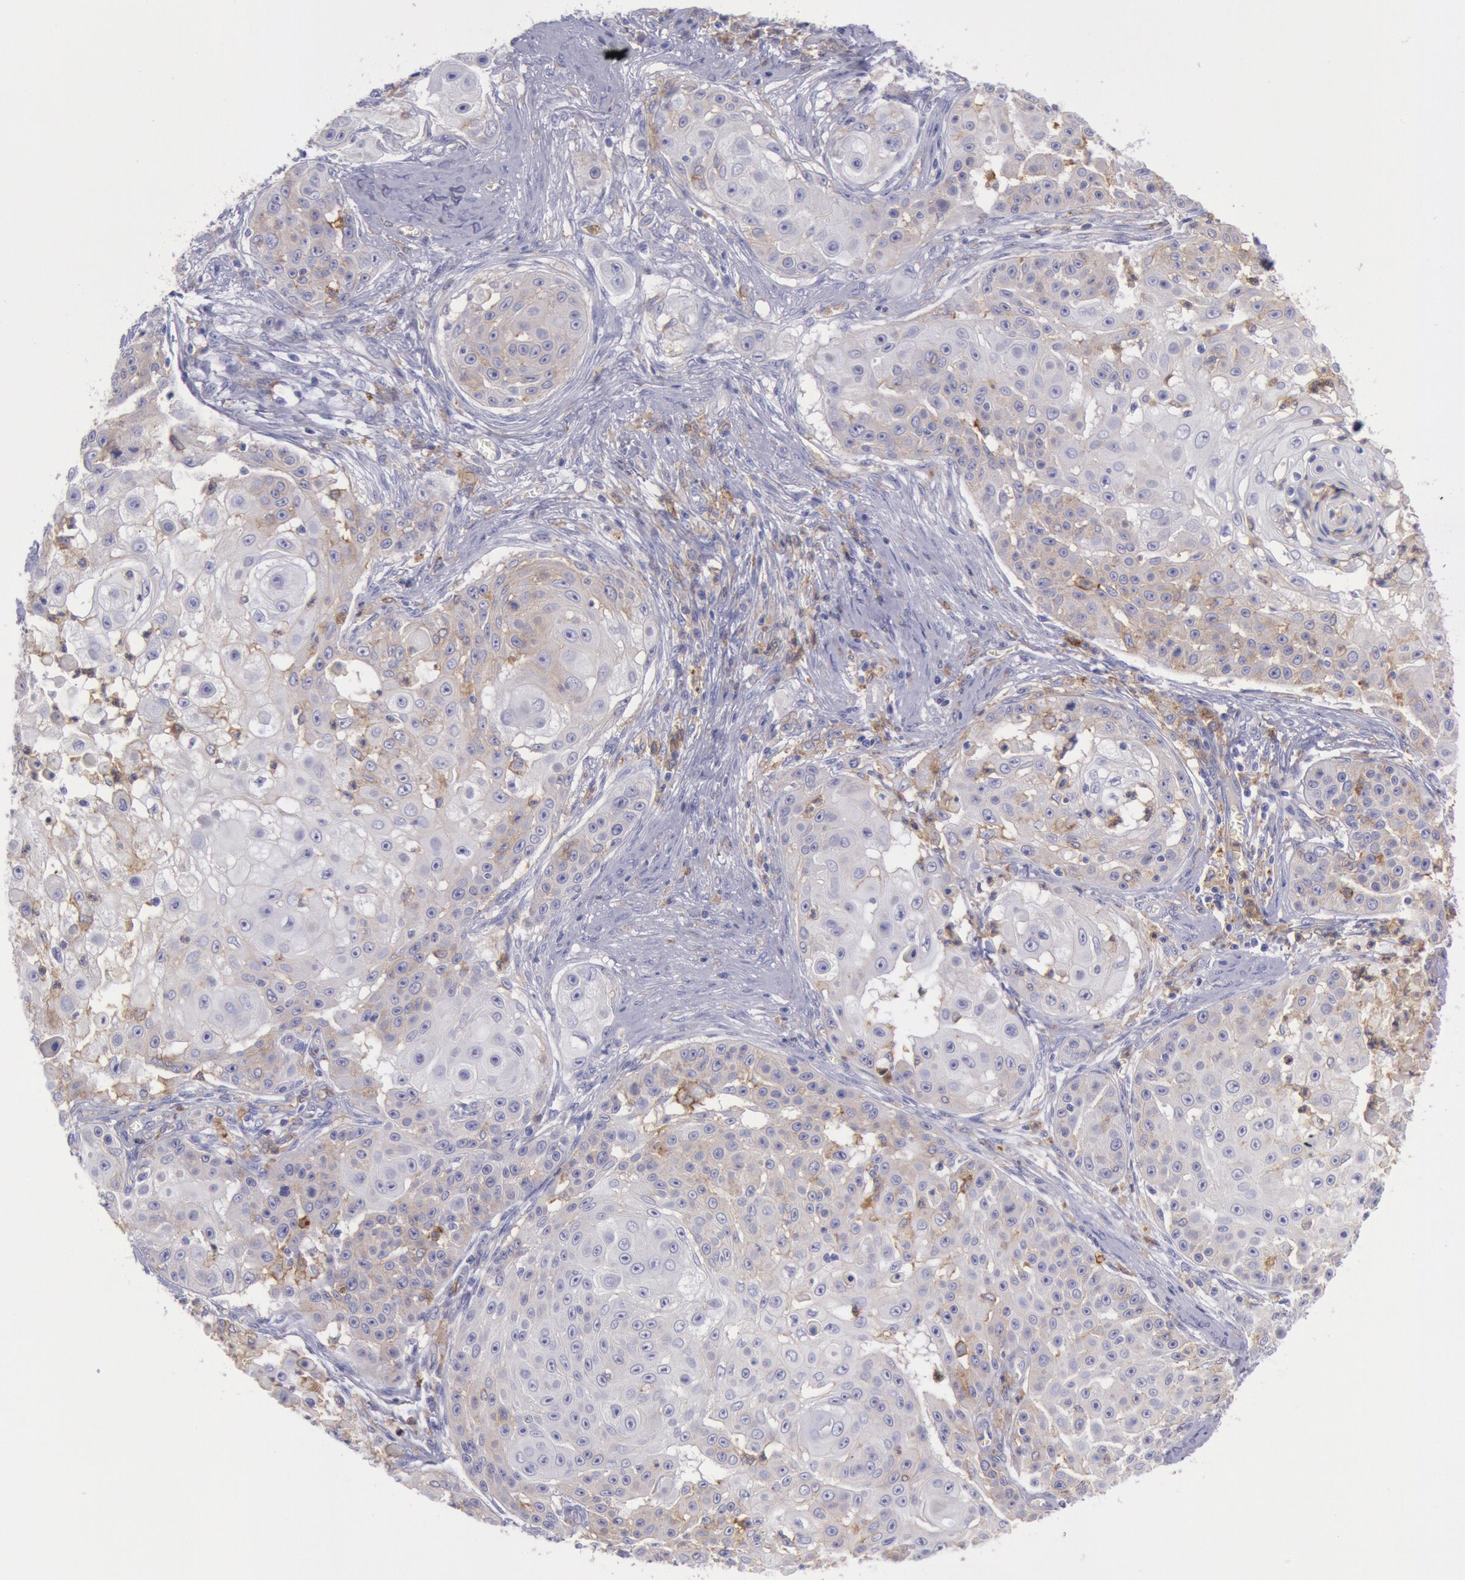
{"staining": {"intensity": "weak", "quantity": "<25%", "location": "cytoplasmic/membranous"}, "tissue": "skin cancer", "cell_type": "Tumor cells", "image_type": "cancer", "snomed": [{"axis": "morphology", "description": "Squamous cell carcinoma, NOS"}, {"axis": "topography", "description": "Skin"}], "caption": "Protein analysis of skin squamous cell carcinoma demonstrates no significant staining in tumor cells. The staining is performed using DAB (3,3'-diaminobenzidine) brown chromogen with nuclei counter-stained in using hematoxylin.", "gene": "LYN", "patient": {"sex": "female", "age": 57}}